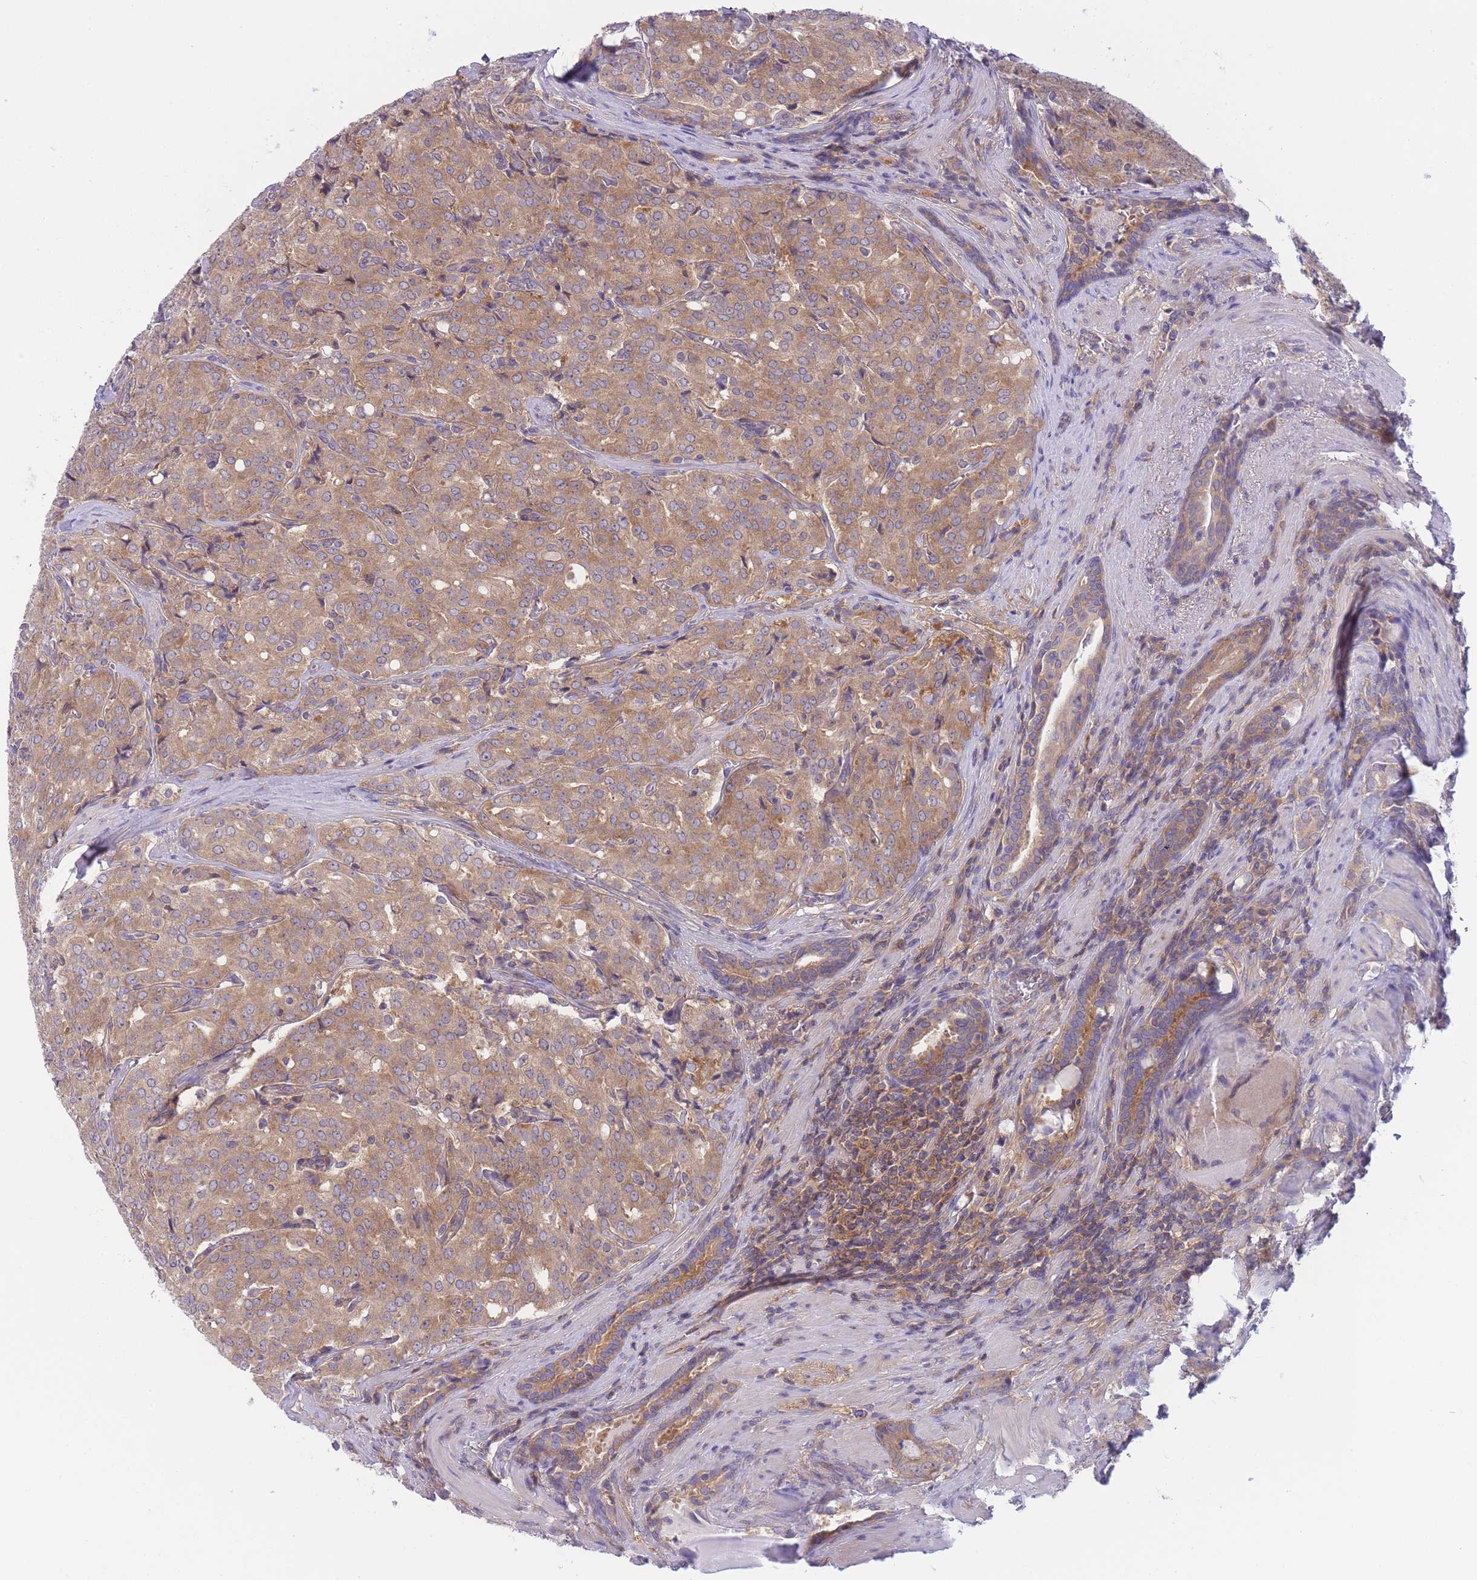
{"staining": {"intensity": "moderate", "quantity": ">75%", "location": "cytoplasmic/membranous"}, "tissue": "prostate cancer", "cell_type": "Tumor cells", "image_type": "cancer", "snomed": [{"axis": "morphology", "description": "Adenocarcinoma, High grade"}, {"axis": "topography", "description": "Prostate"}], "caption": "A medium amount of moderate cytoplasmic/membranous positivity is present in approximately >75% of tumor cells in prostate adenocarcinoma (high-grade) tissue.", "gene": "PFDN6", "patient": {"sex": "male", "age": 68}}